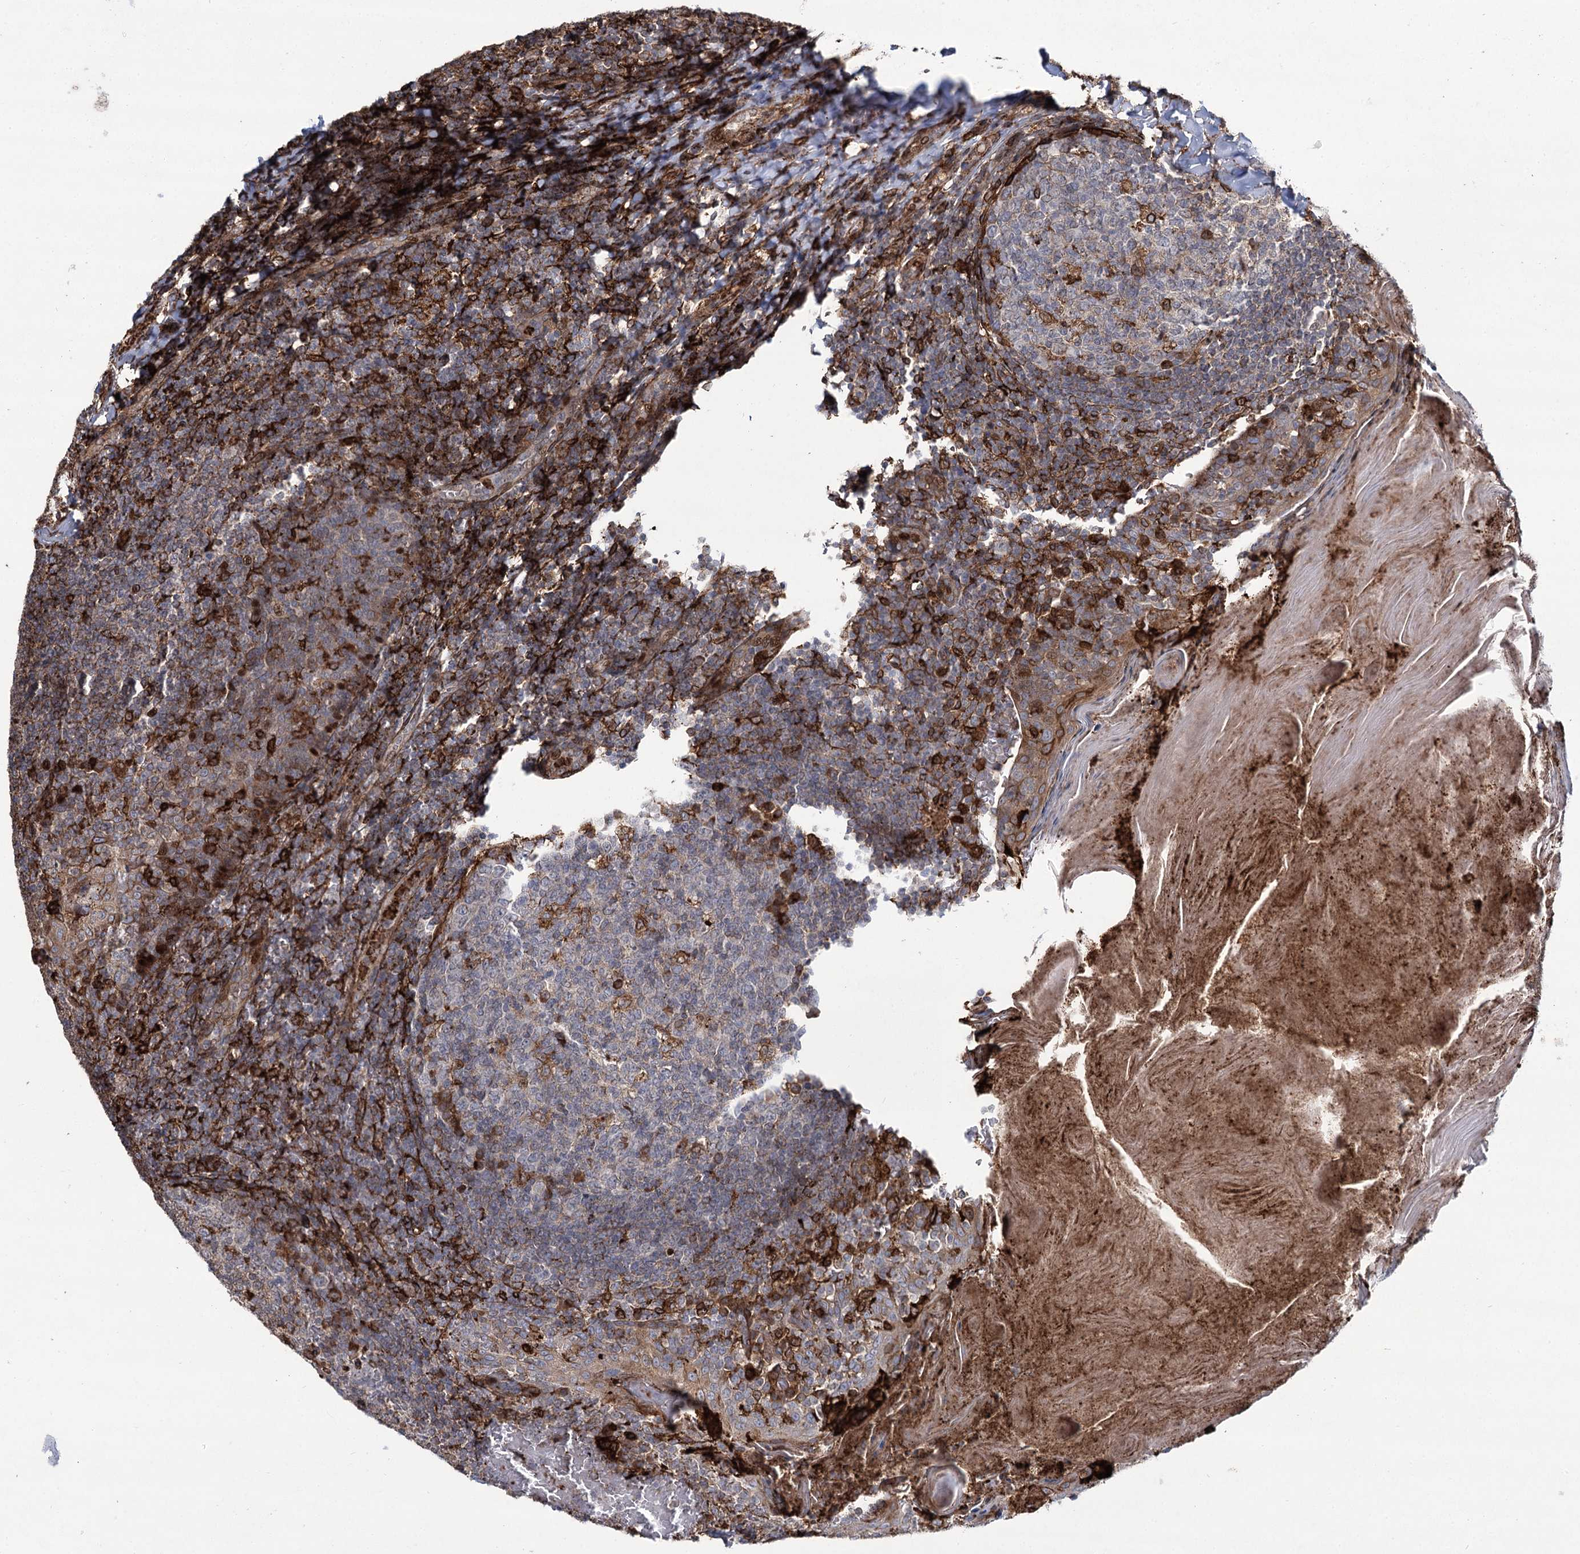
{"staining": {"intensity": "moderate", "quantity": "<25%", "location": "cytoplasmic/membranous"}, "tissue": "tonsil", "cell_type": "Germinal center cells", "image_type": "normal", "snomed": [{"axis": "morphology", "description": "Normal tissue, NOS"}, {"axis": "topography", "description": "Tonsil"}], "caption": "Germinal center cells display moderate cytoplasmic/membranous positivity in about <25% of cells in normal tonsil. (Stains: DAB (3,3'-diaminobenzidine) in brown, nuclei in blue, Microscopy: brightfield microscopy at high magnification).", "gene": "DCUN1D4", "patient": {"sex": "female", "age": 19}}